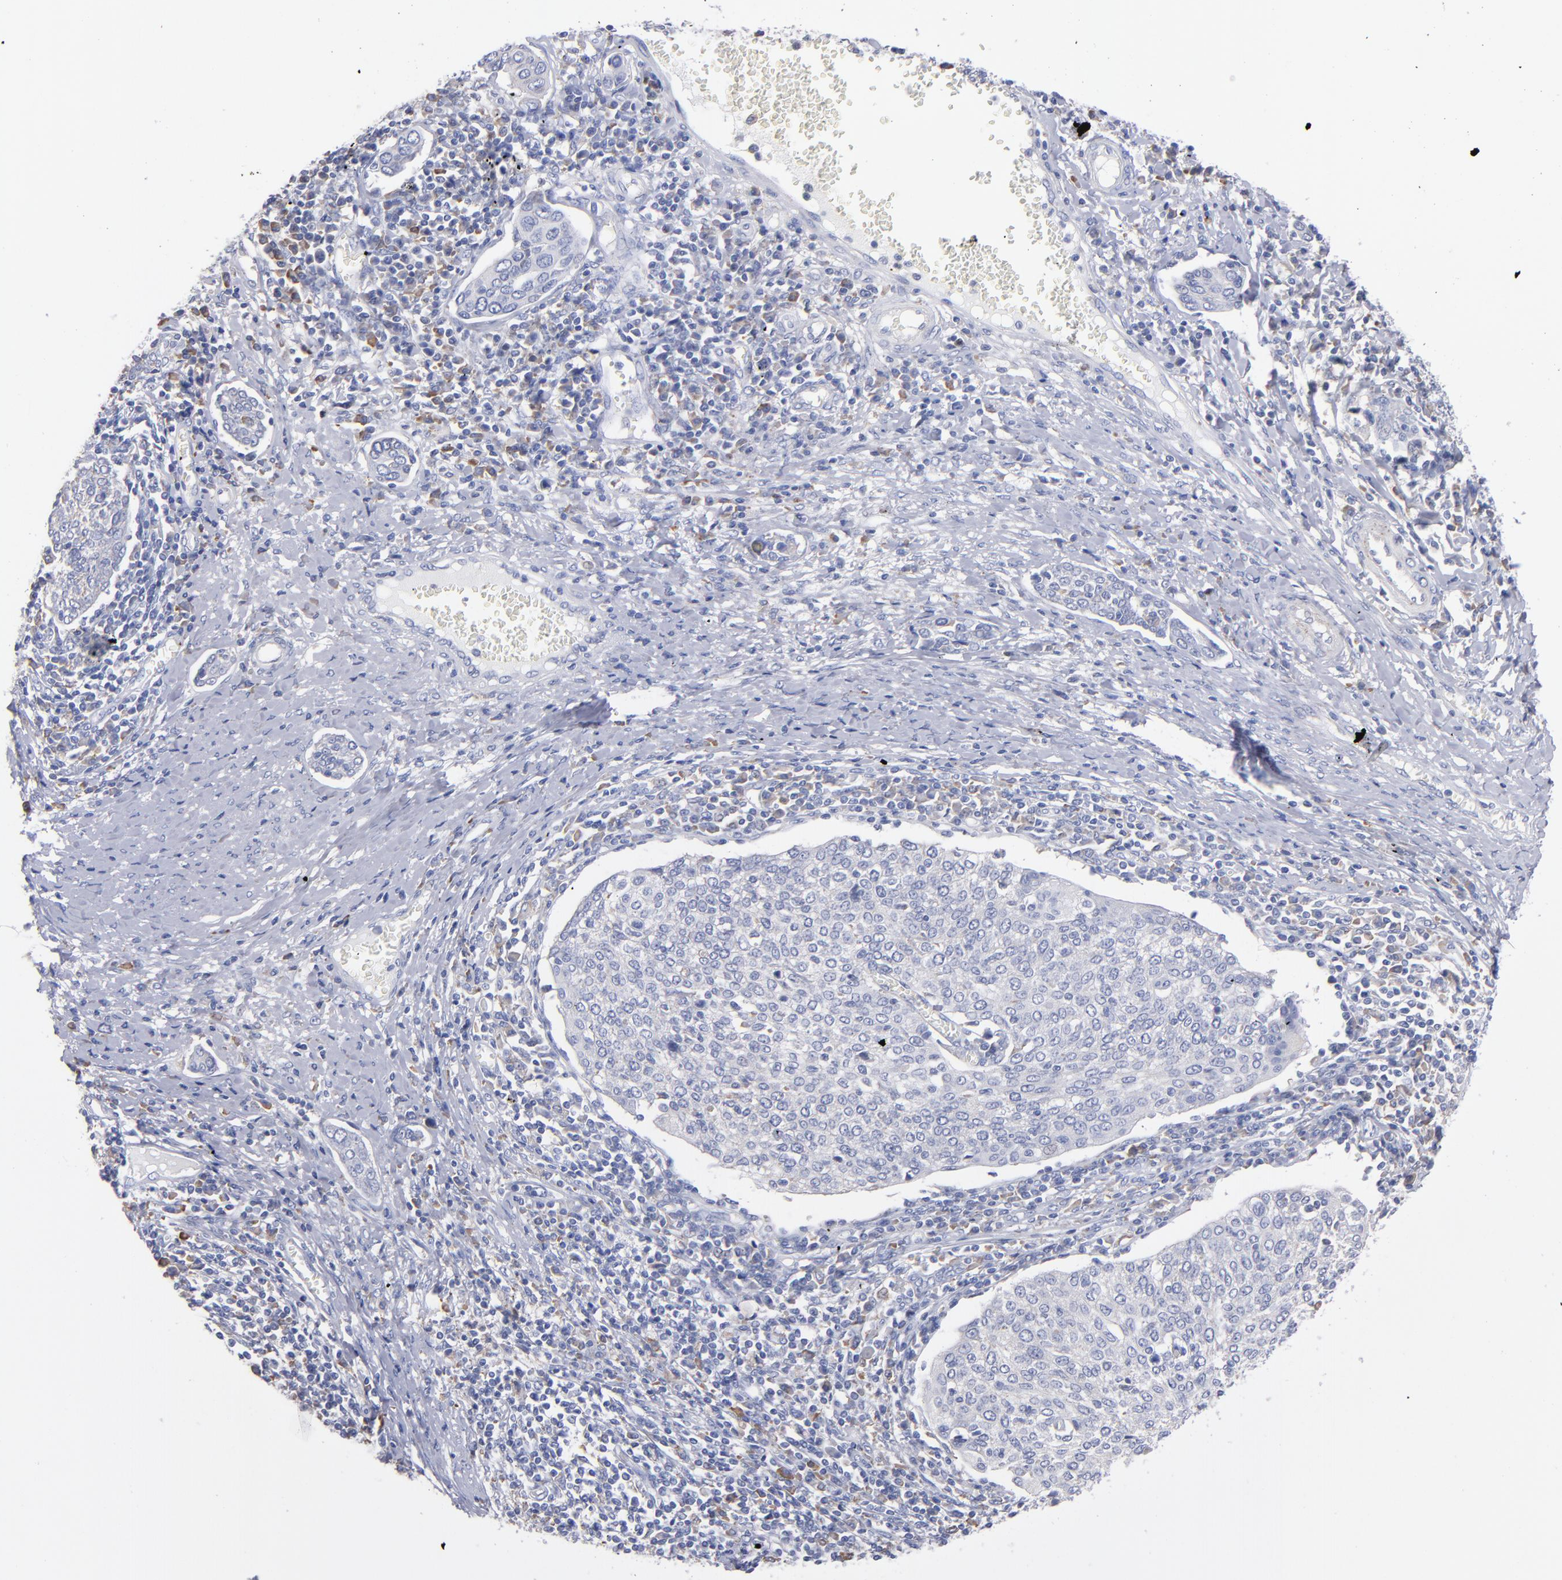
{"staining": {"intensity": "negative", "quantity": "none", "location": "none"}, "tissue": "cervical cancer", "cell_type": "Tumor cells", "image_type": "cancer", "snomed": [{"axis": "morphology", "description": "Squamous cell carcinoma, NOS"}, {"axis": "topography", "description": "Cervix"}], "caption": "A histopathology image of human cervical cancer (squamous cell carcinoma) is negative for staining in tumor cells.", "gene": "MFGE8", "patient": {"sex": "female", "age": 40}}